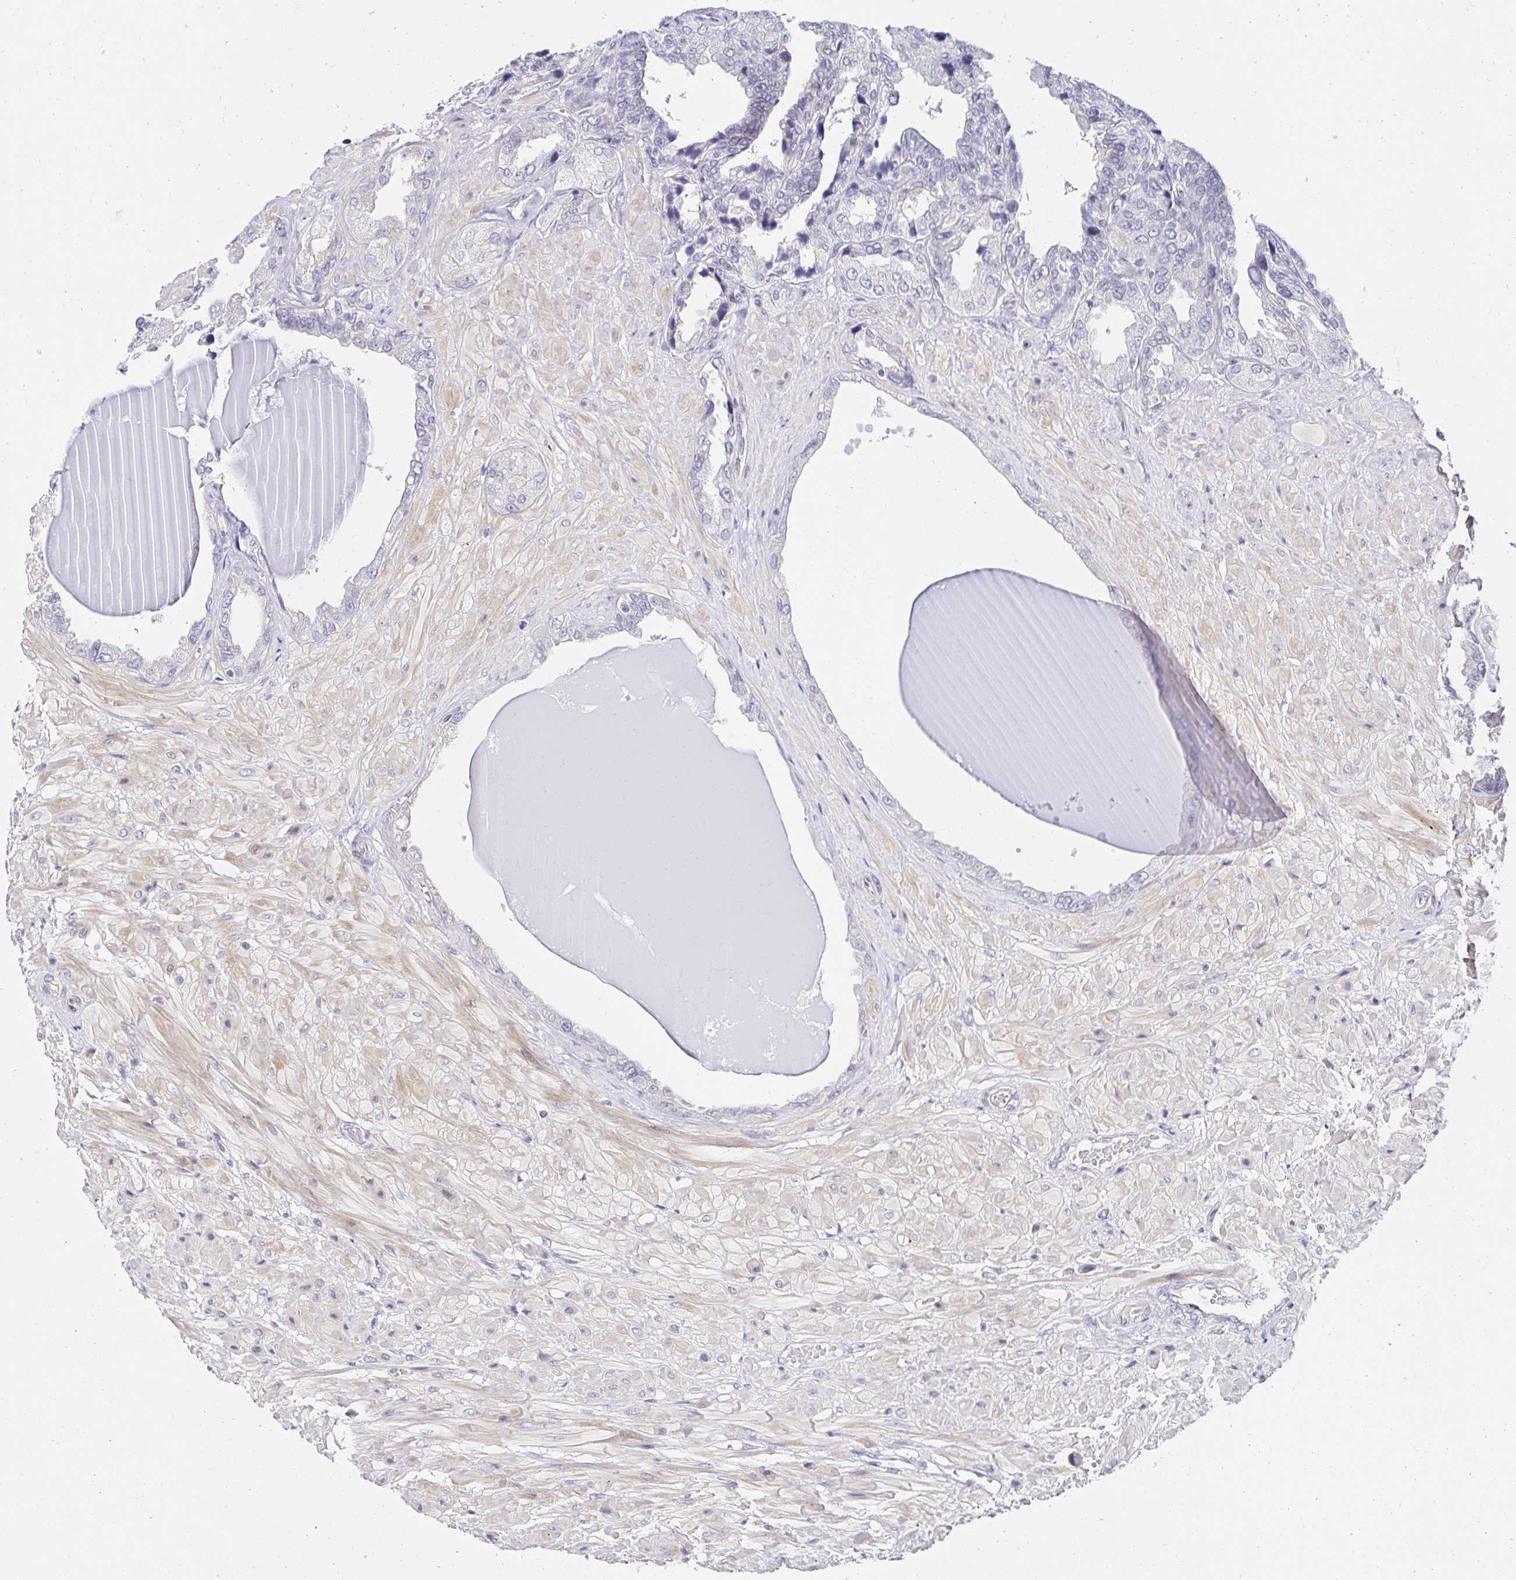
{"staining": {"intensity": "negative", "quantity": "none", "location": "none"}, "tissue": "seminal vesicle", "cell_type": "Glandular cells", "image_type": "normal", "snomed": [{"axis": "morphology", "description": "Normal tissue, NOS"}, {"axis": "topography", "description": "Seminal veicle"}], "caption": "The photomicrograph demonstrates no significant expression in glandular cells of seminal vesicle.", "gene": "AKAP14", "patient": {"sex": "male", "age": 55}}